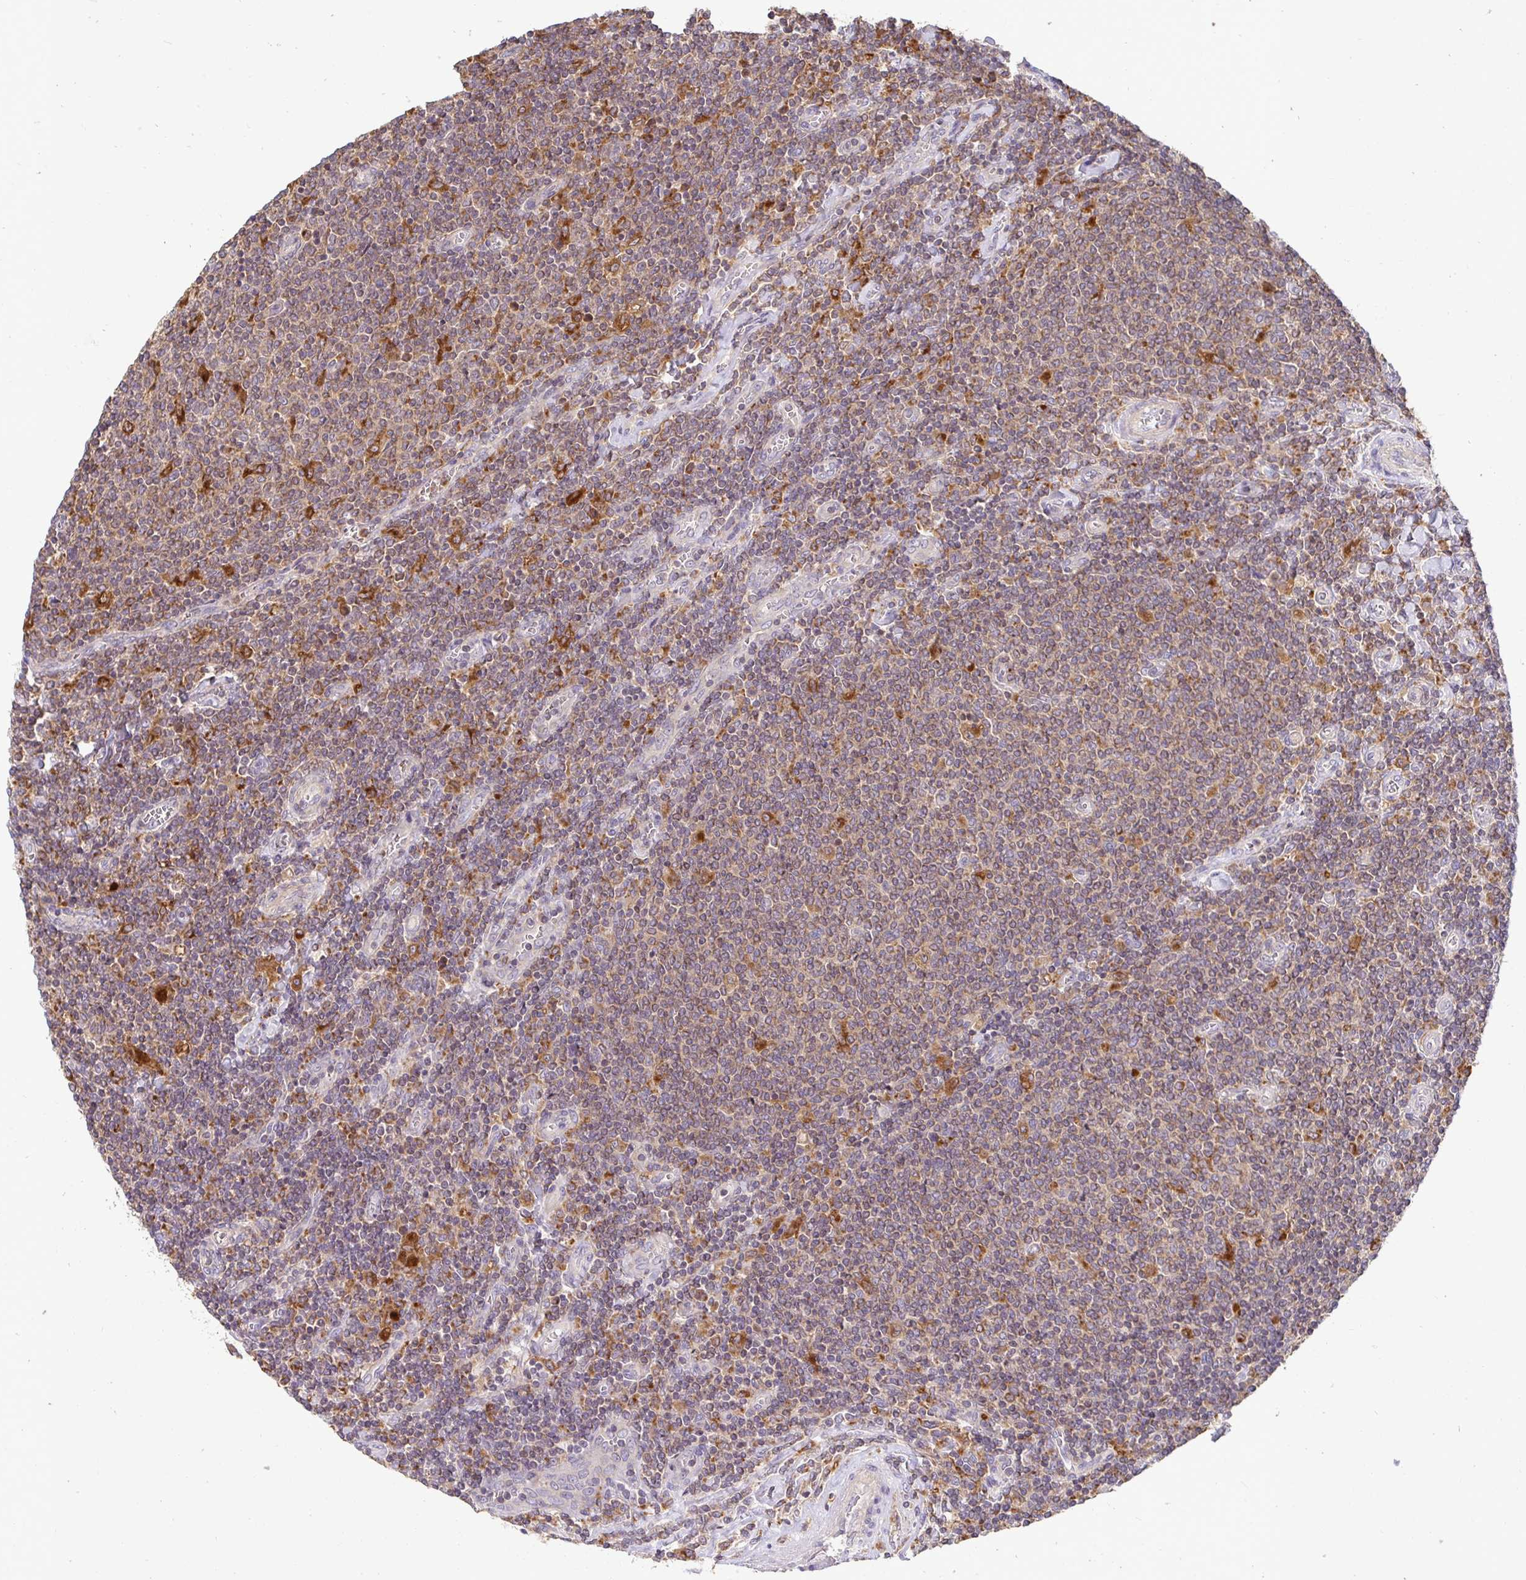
{"staining": {"intensity": "weak", "quantity": "25%-75%", "location": "cytoplasmic/membranous"}, "tissue": "lymphoma", "cell_type": "Tumor cells", "image_type": "cancer", "snomed": [{"axis": "morphology", "description": "Malignant lymphoma, non-Hodgkin's type, Low grade"}, {"axis": "topography", "description": "Lymph node"}], "caption": "An immunohistochemistry histopathology image of tumor tissue is shown. Protein staining in brown labels weak cytoplasmic/membranous positivity in lymphoma within tumor cells. (DAB IHC with brightfield microscopy, high magnification).", "gene": "ATP6V1F", "patient": {"sex": "male", "age": 52}}